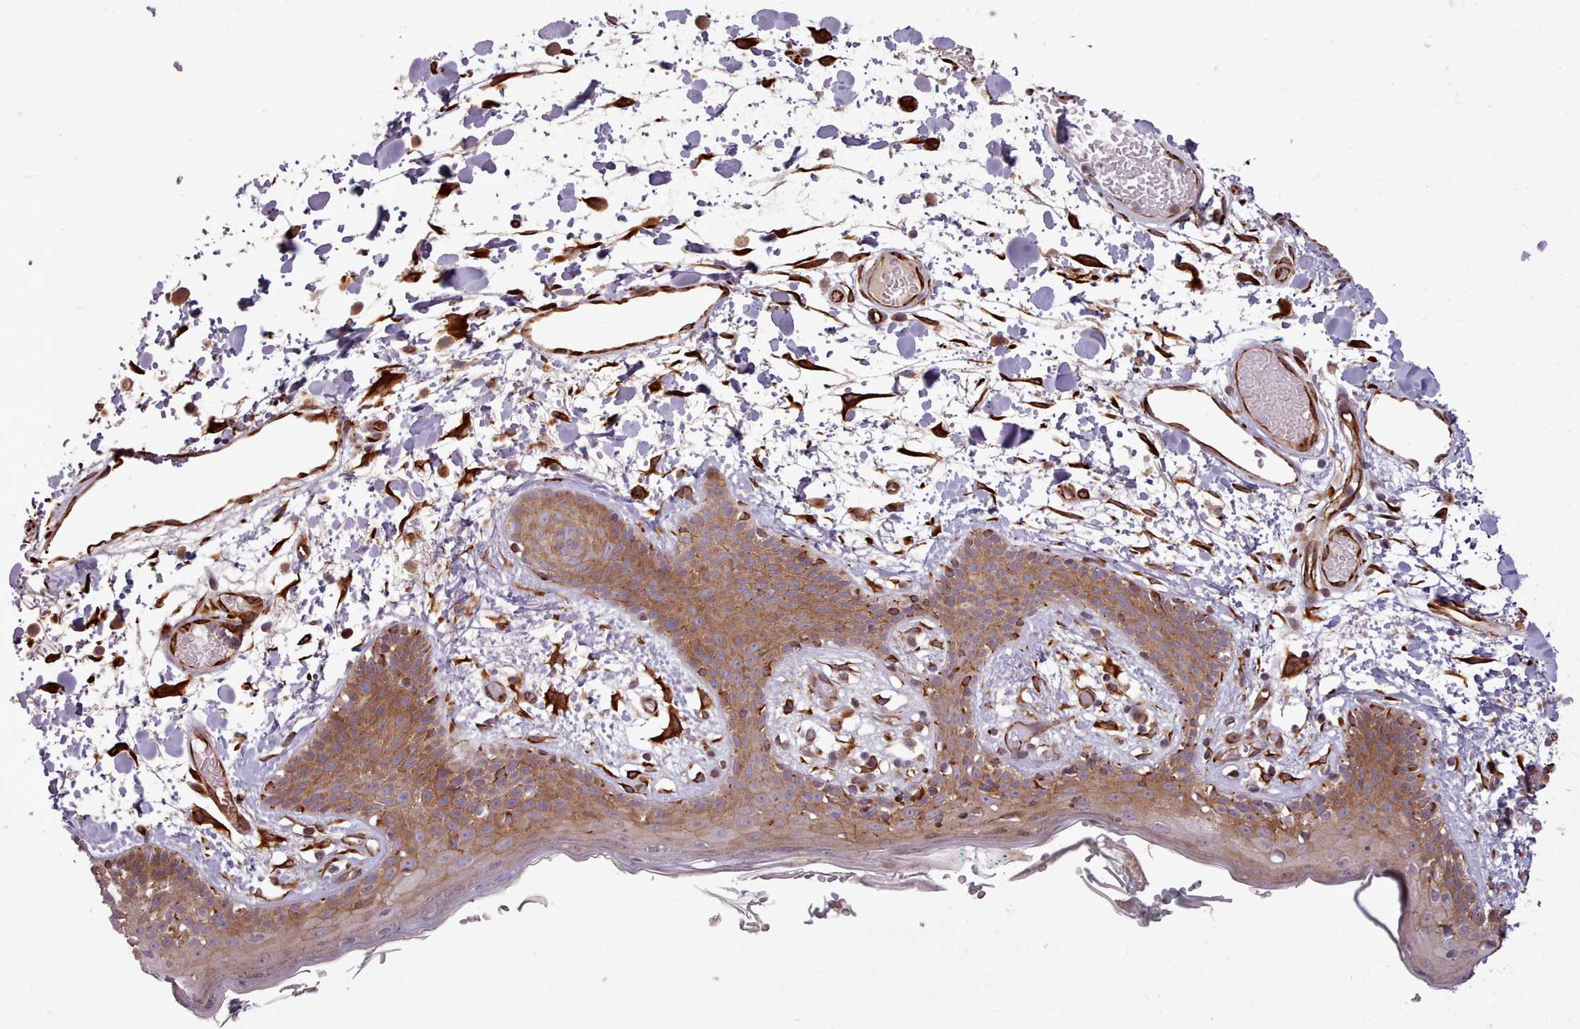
{"staining": {"intensity": "strong", "quantity": ">75%", "location": "cytoplasmic/membranous"}, "tissue": "skin", "cell_type": "Fibroblasts", "image_type": "normal", "snomed": [{"axis": "morphology", "description": "Normal tissue, NOS"}, {"axis": "topography", "description": "Skin"}], "caption": "A photomicrograph of human skin stained for a protein reveals strong cytoplasmic/membranous brown staining in fibroblasts.", "gene": "GBGT1", "patient": {"sex": "male", "age": 79}}